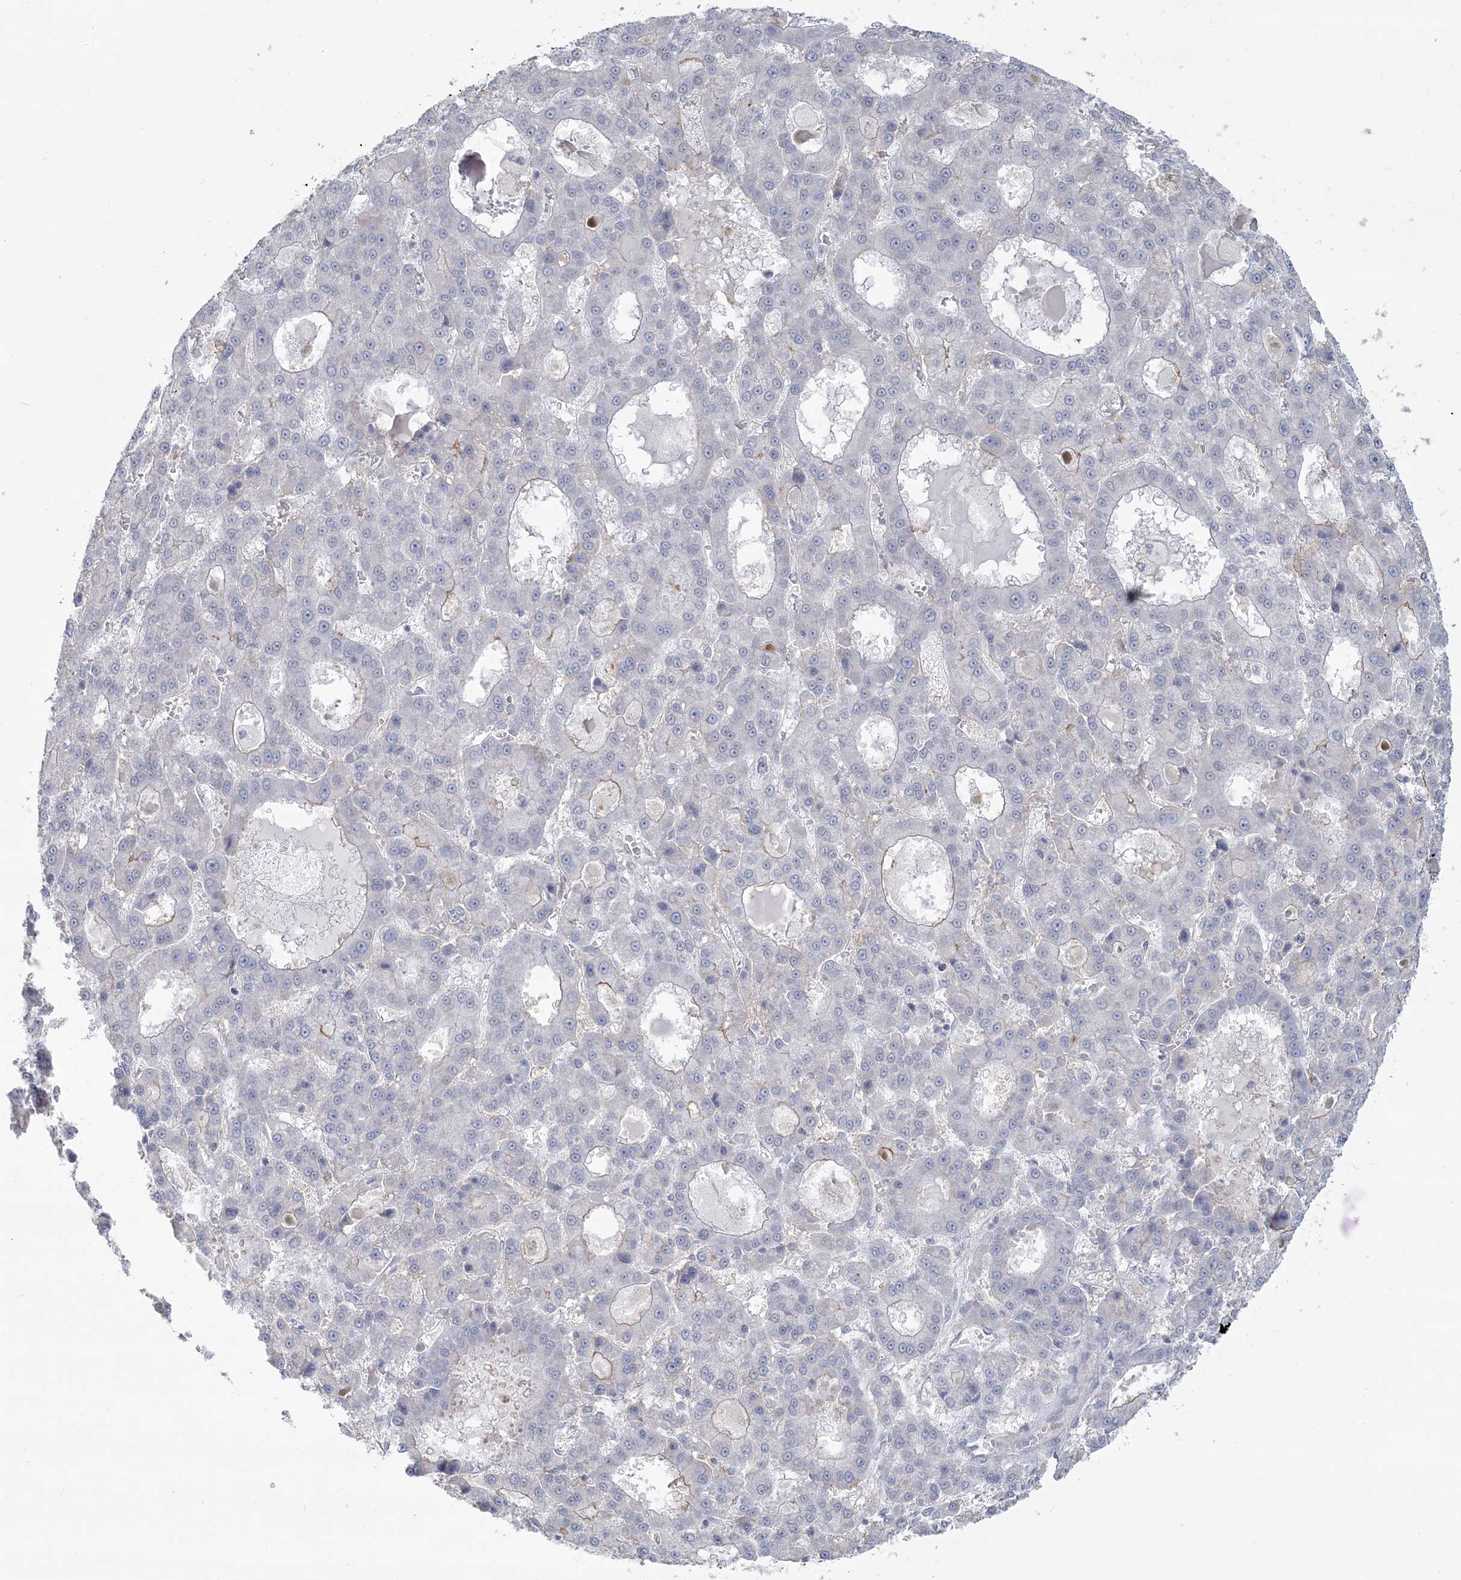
{"staining": {"intensity": "negative", "quantity": "none", "location": "none"}, "tissue": "liver cancer", "cell_type": "Tumor cells", "image_type": "cancer", "snomed": [{"axis": "morphology", "description": "Carcinoma, Hepatocellular, NOS"}, {"axis": "topography", "description": "Liver"}], "caption": "Photomicrograph shows no protein staining in tumor cells of liver hepatocellular carcinoma tissue.", "gene": "ANKS1A", "patient": {"sex": "male", "age": 70}}